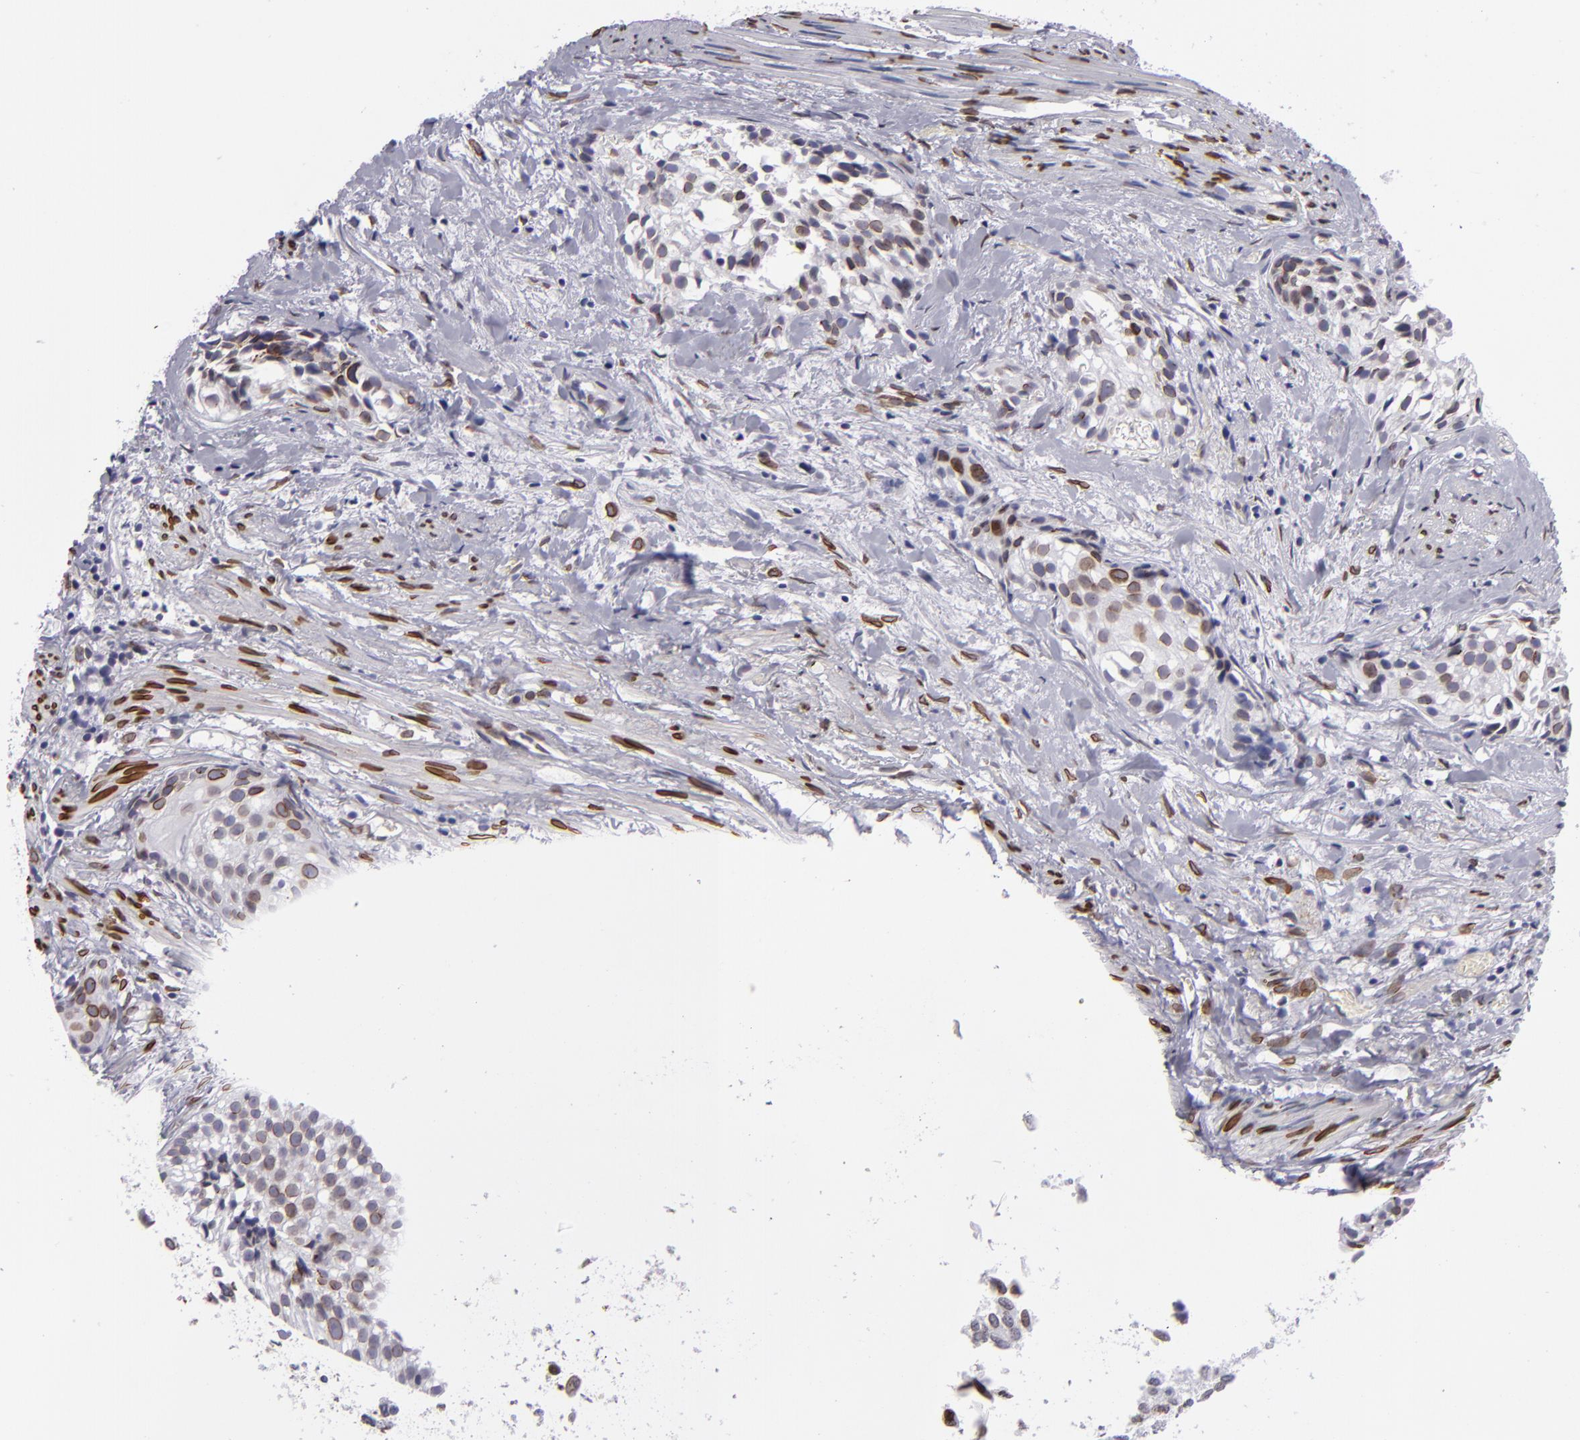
{"staining": {"intensity": "moderate", "quantity": "25%-75%", "location": "nuclear"}, "tissue": "urothelial cancer", "cell_type": "Tumor cells", "image_type": "cancer", "snomed": [{"axis": "morphology", "description": "Urothelial carcinoma, High grade"}, {"axis": "topography", "description": "Urinary bladder"}], "caption": "Urothelial cancer stained with a protein marker exhibits moderate staining in tumor cells.", "gene": "EMD", "patient": {"sex": "female", "age": 78}}